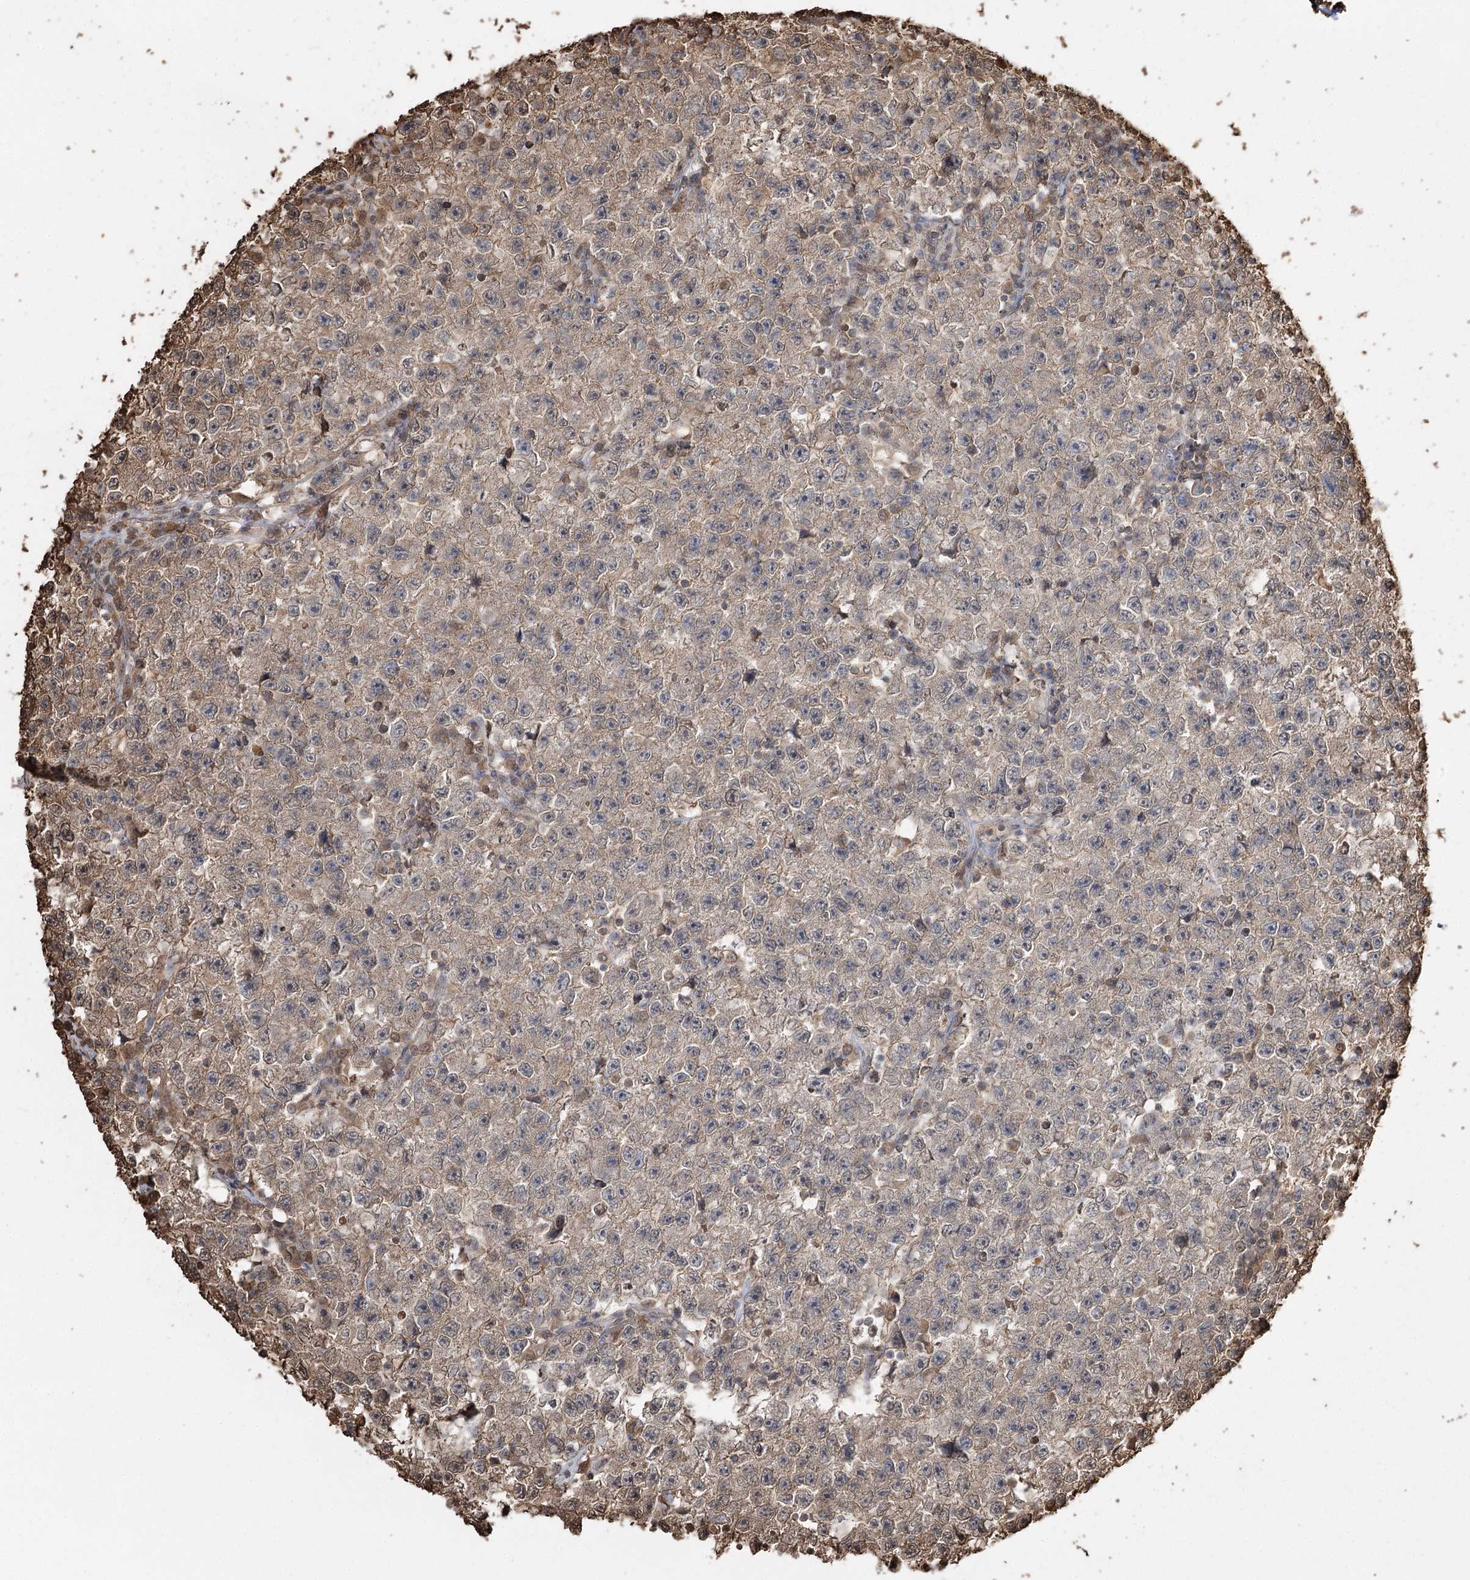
{"staining": {"intensity": "moderate", "quantity": ">75%", "location": "cytoplasmic/membranous"}, "tissue": "testis cancer", "cell_type": "Tumor cells", "image_type": "cancer", "snomed": [{"axis": "morphology", "description": "Seminoma, NOS"}, {"axis": "topography", "description": "Testis"}], "caption": "About >75% of tumor cells in seminoma (testis) exhibit moderate cytoplasmic/membranous protein staining as visualized by brown immunohistochemical staining.", "gene": "PLCH1", "patient": {"sex": "male", "age": 22}}